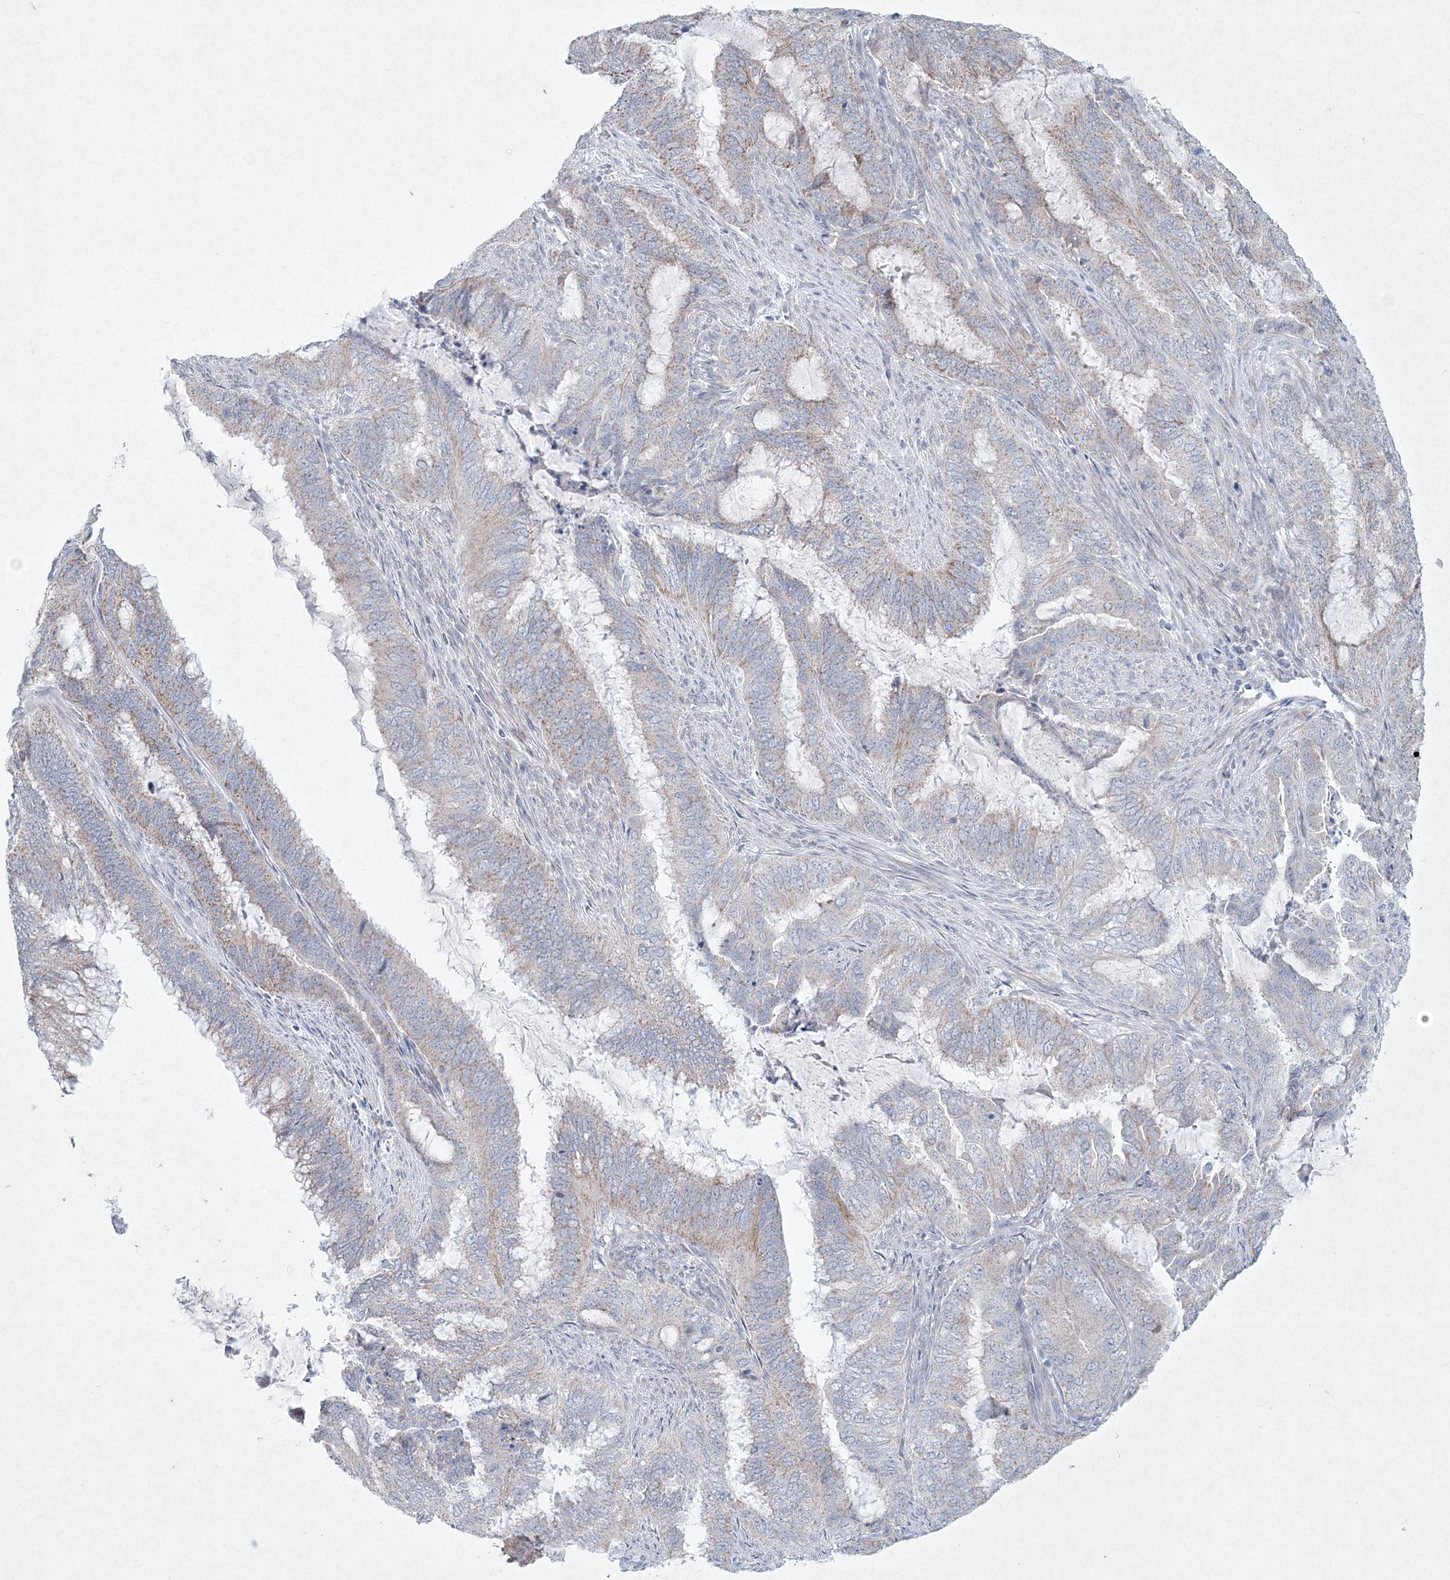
{"staining": {"intensity": "weak", "quantity": "25%-75%", "location": "cytoplasmic/membranous"}, "tissue": "endometrial cancer", "cell_type": "Tumor cells", "image_type": "cancer", "snomed": [{"axis": "morphology", "description": "Adenocarcinoma, NOS"}, {"axis": "topography", "description": "Endometrium"}], "caption": "This is a micrograph of immunohistochemistry (IHC) staining of endometrial adenocarcinoma, which shows weak staining in the cytoplasmic/membranous of tumor cells.", "gene": "CES4A", "patient": {"sex": "female", "age": 51}}